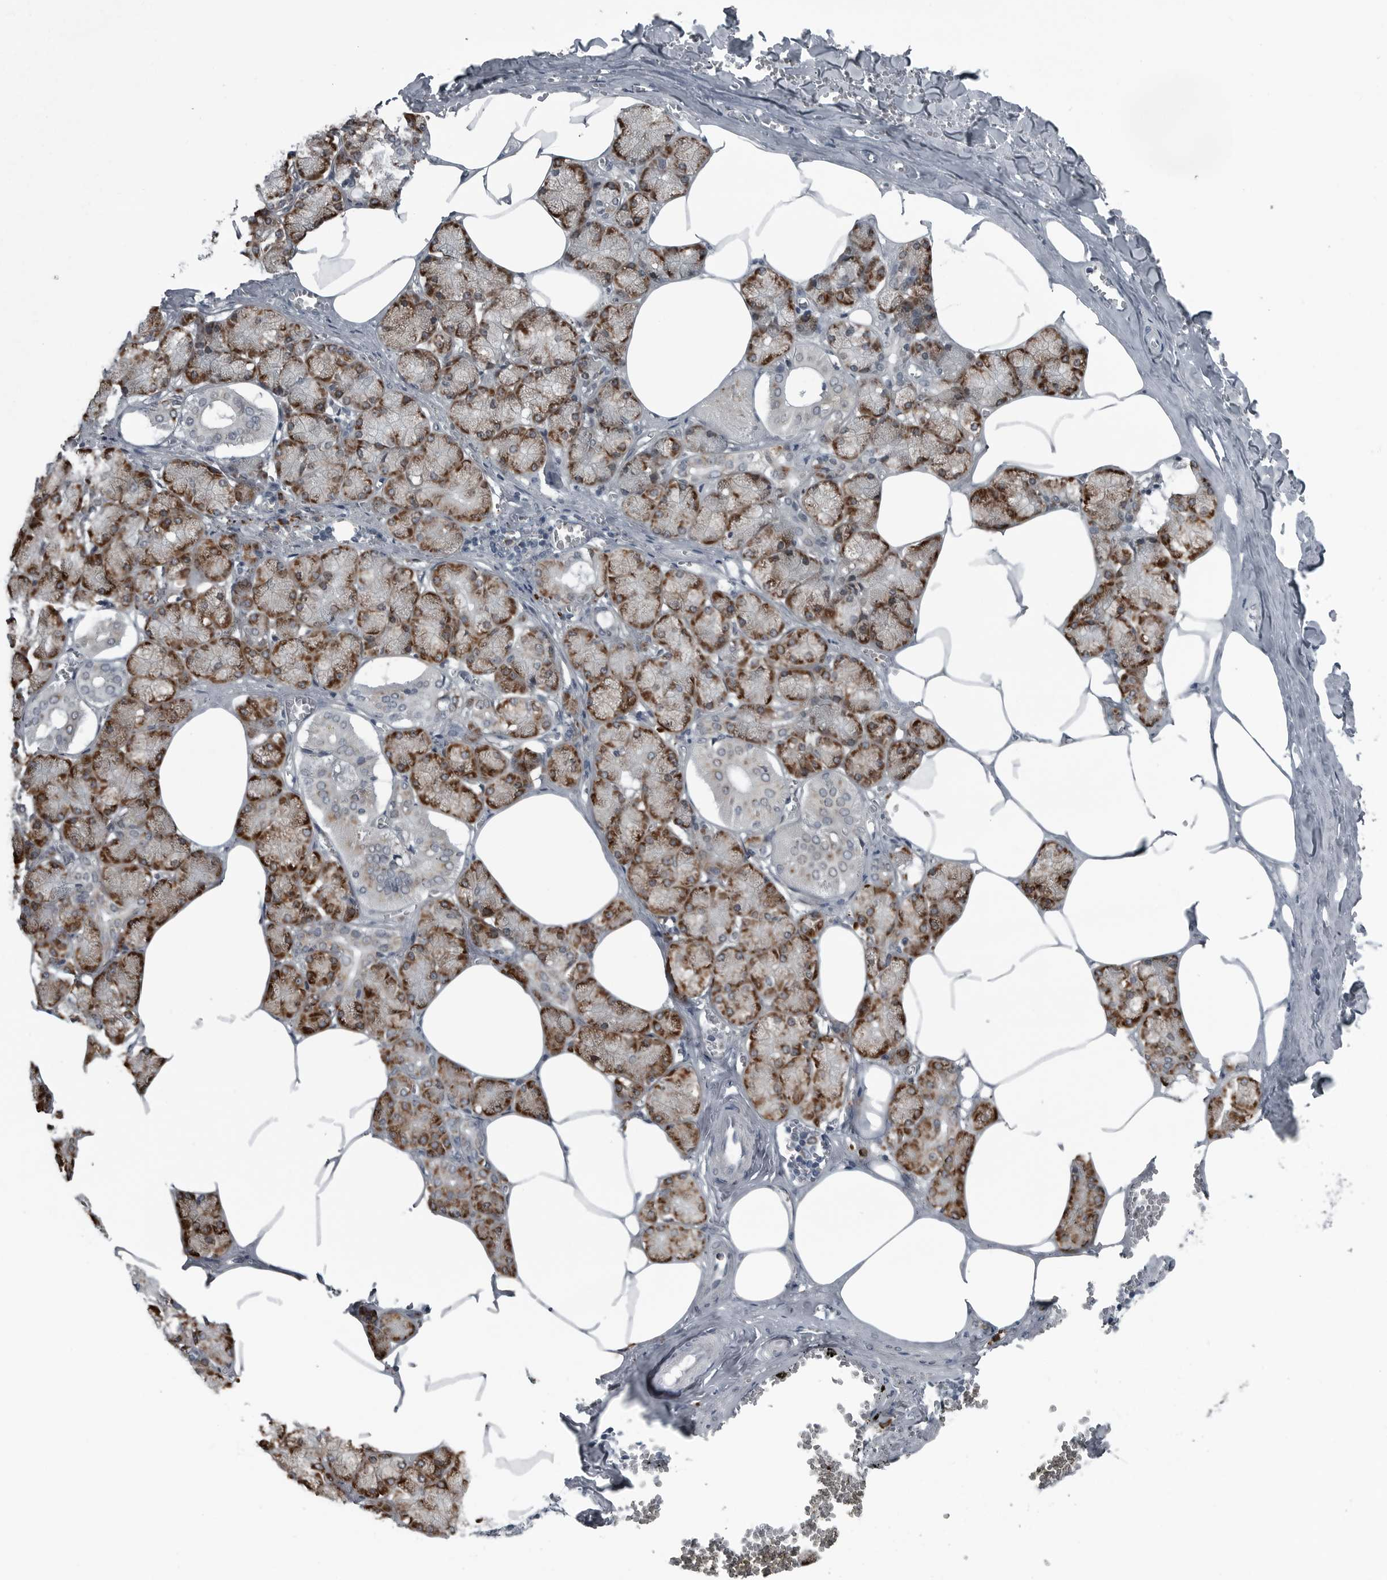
{"staining": {"intensity": "moderate", "quantity": "25%-75%", "location": "cytoplasmic/membranous"}, "tissue": "salivary gland", "cell_type": "Glandular cells", "image_type": "normal", "snomed": [{"axis": "morphology", "description": "Normal tissue, NOS"}, {"axis": "topography", "description": "Salivary gland"}], "caption": "Salivary gland stained with DAB (3,3'-diaminobenzidine) IHC reveals medium levels of moderate cytoplasmic/membranous staining in approximately 25%-75% of glandular cells. (DAB (3,3'-diaminobenzidine) IHC, brown staining for protein, blue staining for nuclei).", "gene": "CEP85", "patient": {"sex": "male", "age": 62}}